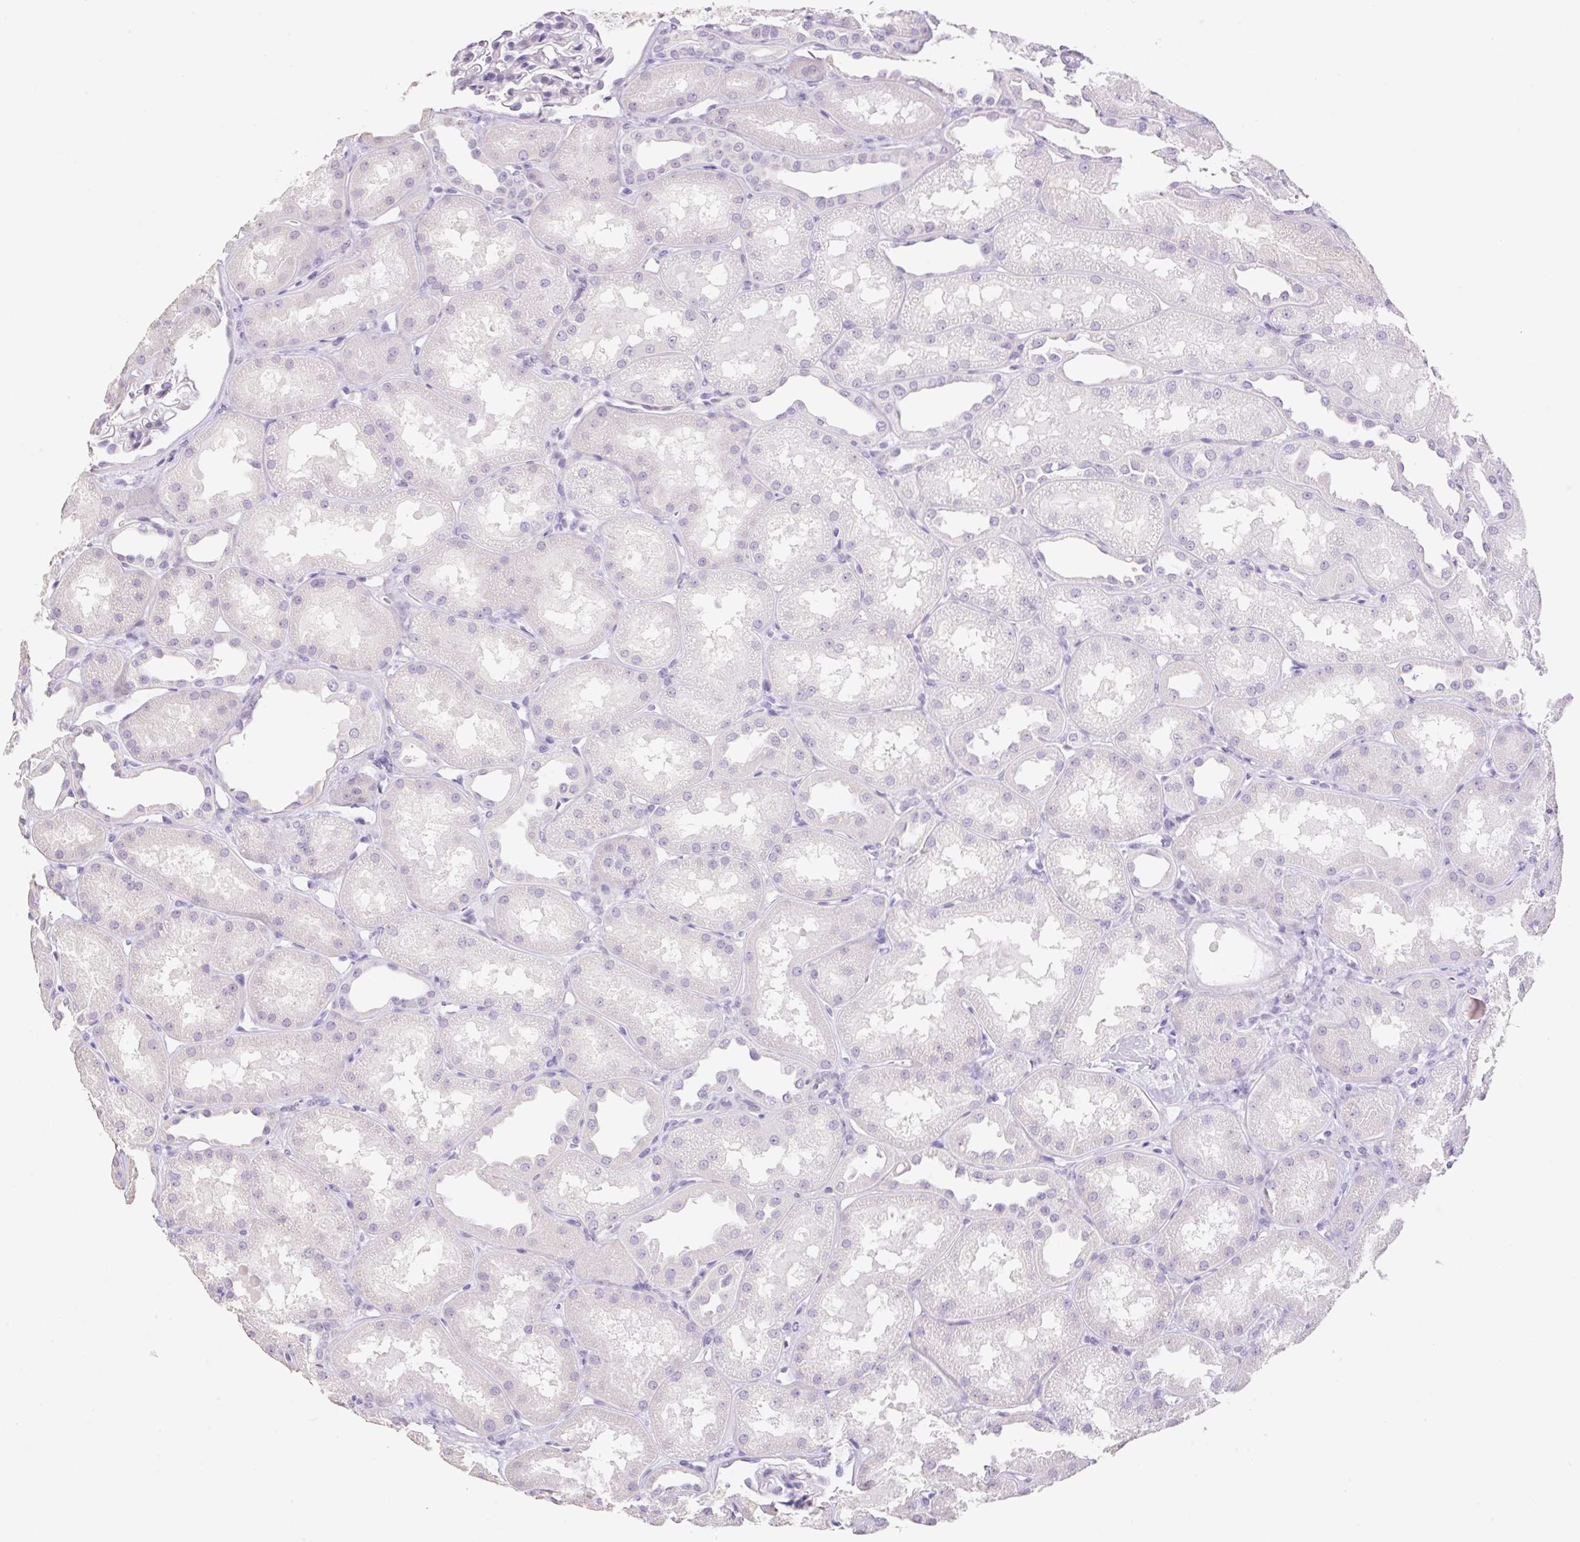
{"staining": {"intensity": "negative", "quantity": "none", "location": "none"}, "tissue": "kidney", "cell_type": "Cells in glomeruli", "image_type": "normal", "snomed": [{"axis": "morphology", "description": "Normal tissue, NOS"}, {"axis": "topography", "description": "Kidney"}], "caption": "Kidney stained for a protein using IHC reveals no positivity cells in glomeruli.", "gene": "HCRTR2", "patient": {"sex": "male", "age": 61}}